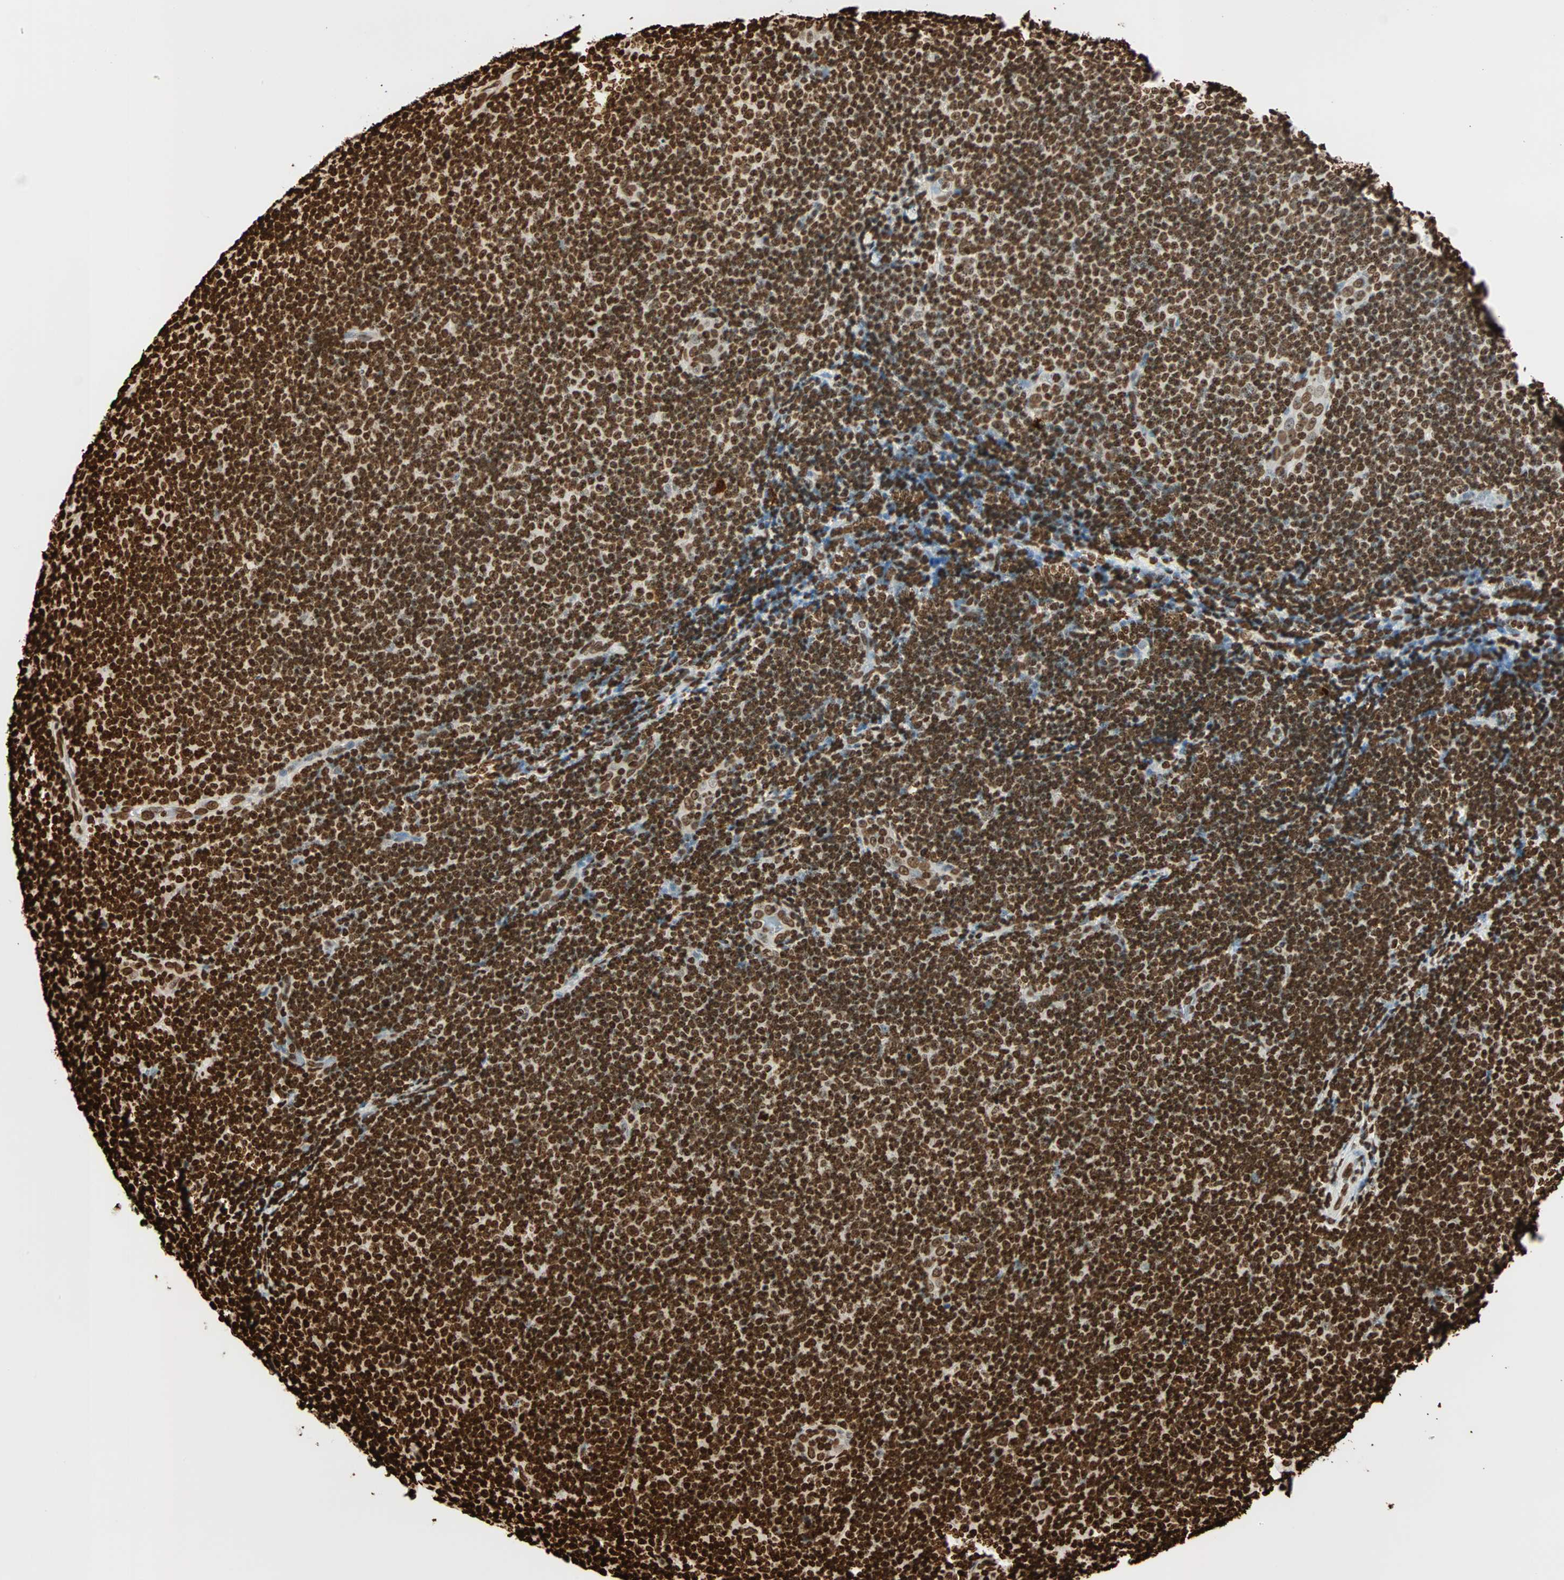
{"staining": {"intensity": "strong", "quantity": ">75%", "location": "nuclear"}, "tissue": "lymphoma", "cell_type": "Tumor cells", "image_type": "cancer", "snomed": [{"axis": "morphology", "description": "Malignant lymphoma, non-Hodgkin's type, Low grade"}, {"axis": "topography", "description": "Lymph node"}], "caption": "Brown immunohistochemical staining in human lymphoma demonstrates strong nuclear expression in about >75% of tumor cells. Immunohistochemistry (ihc) stains the protein in brown and the nuclei are stained blue.", "gene": "GLI2", "patient": {"sex": "male", "age": 83}}